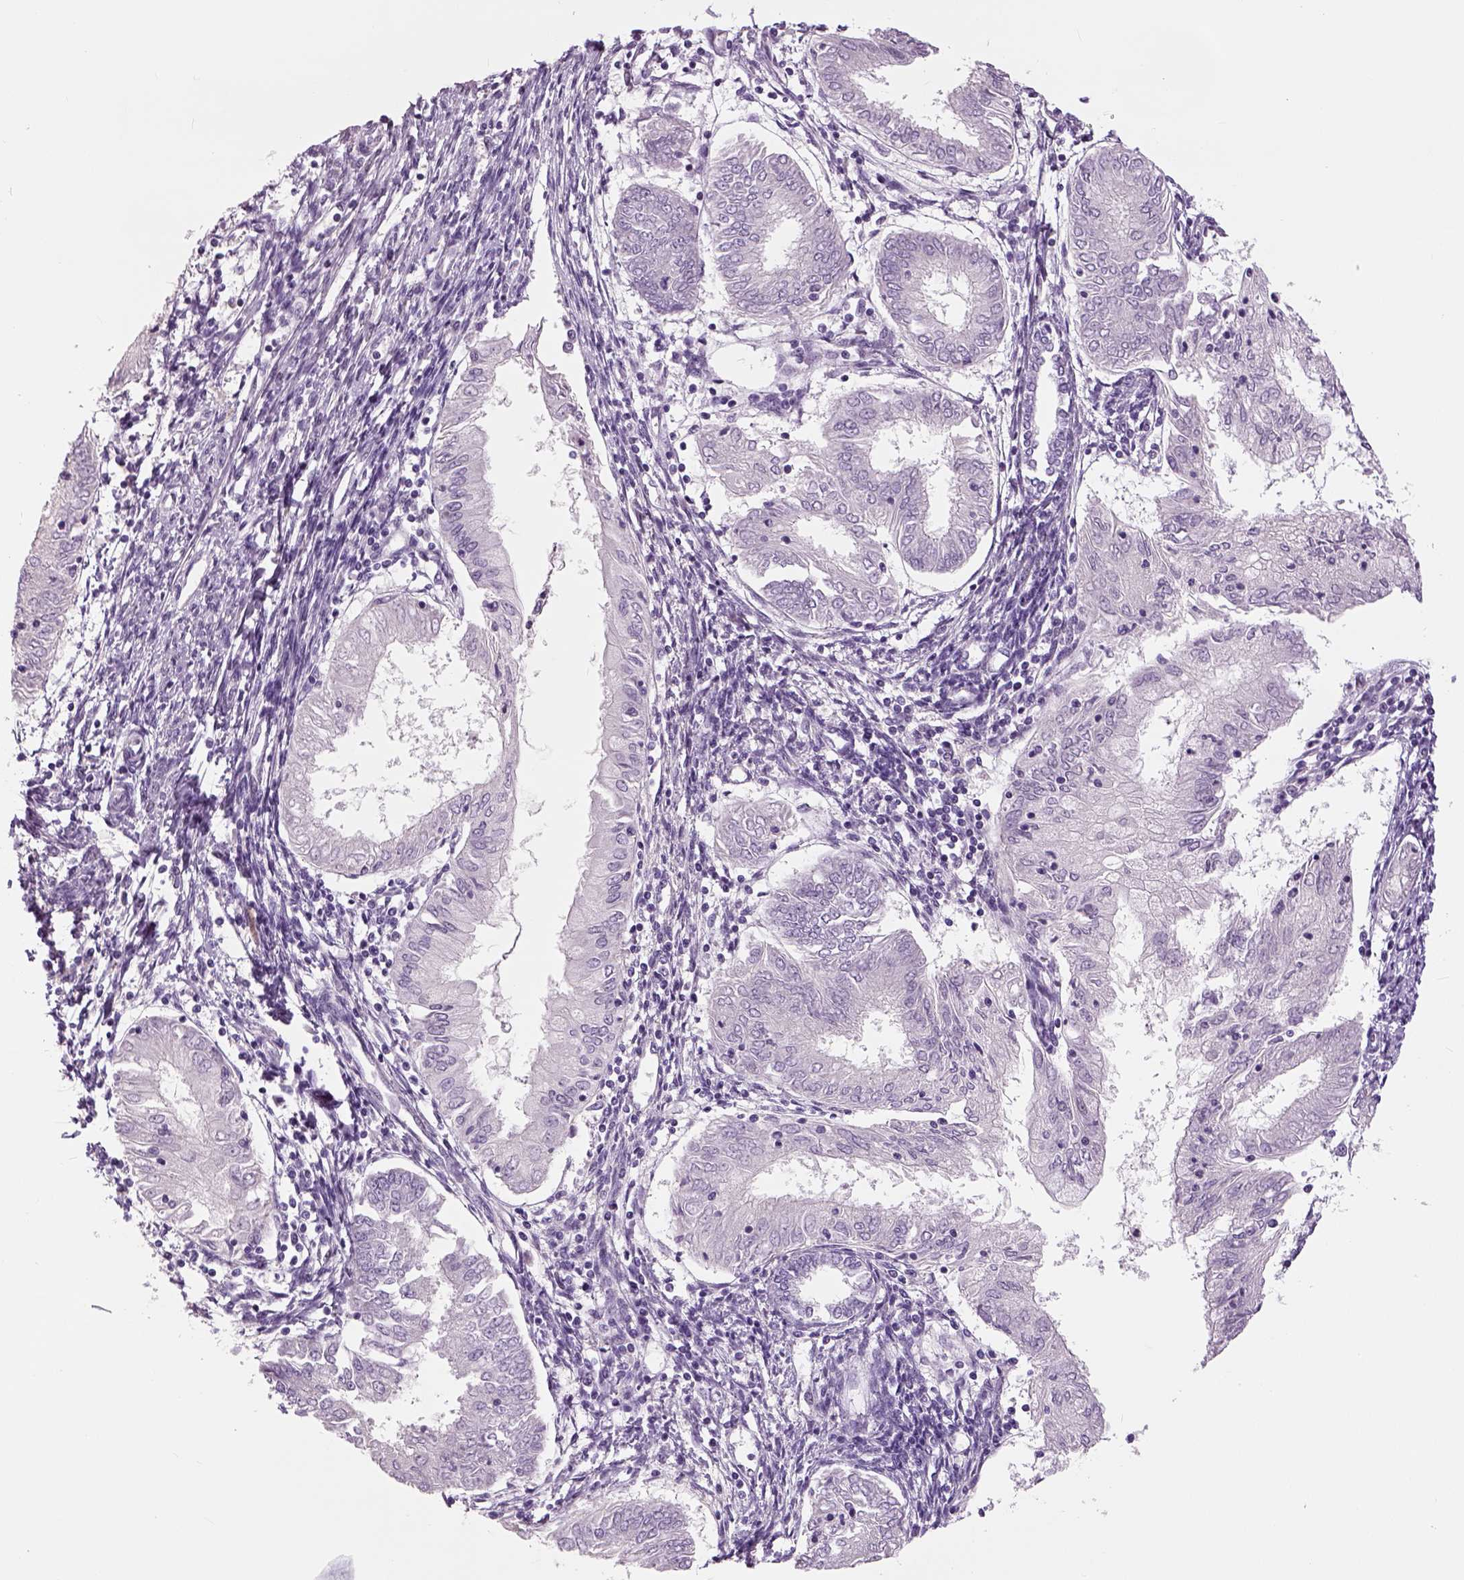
{"staining": {"intensity": "negative", "quantity": "none", "location": "none"}, "tissue": "endometrial cancer", "cell_type": "Tumor cells", "image_type": "cancer", "snomed": [{"axis": "morphology", "description": "Adenocarcinoma, NOS"}, {"axis": "topography", "description": "Endometrium"}], "caption": "This is a image of immunohistochemistry (IHC) staining of endometrial adenocarcinoma, which shows no expression in tumor cells.", "gene": "NECAB1", "patient": {"sex": "female", "age": 68}}